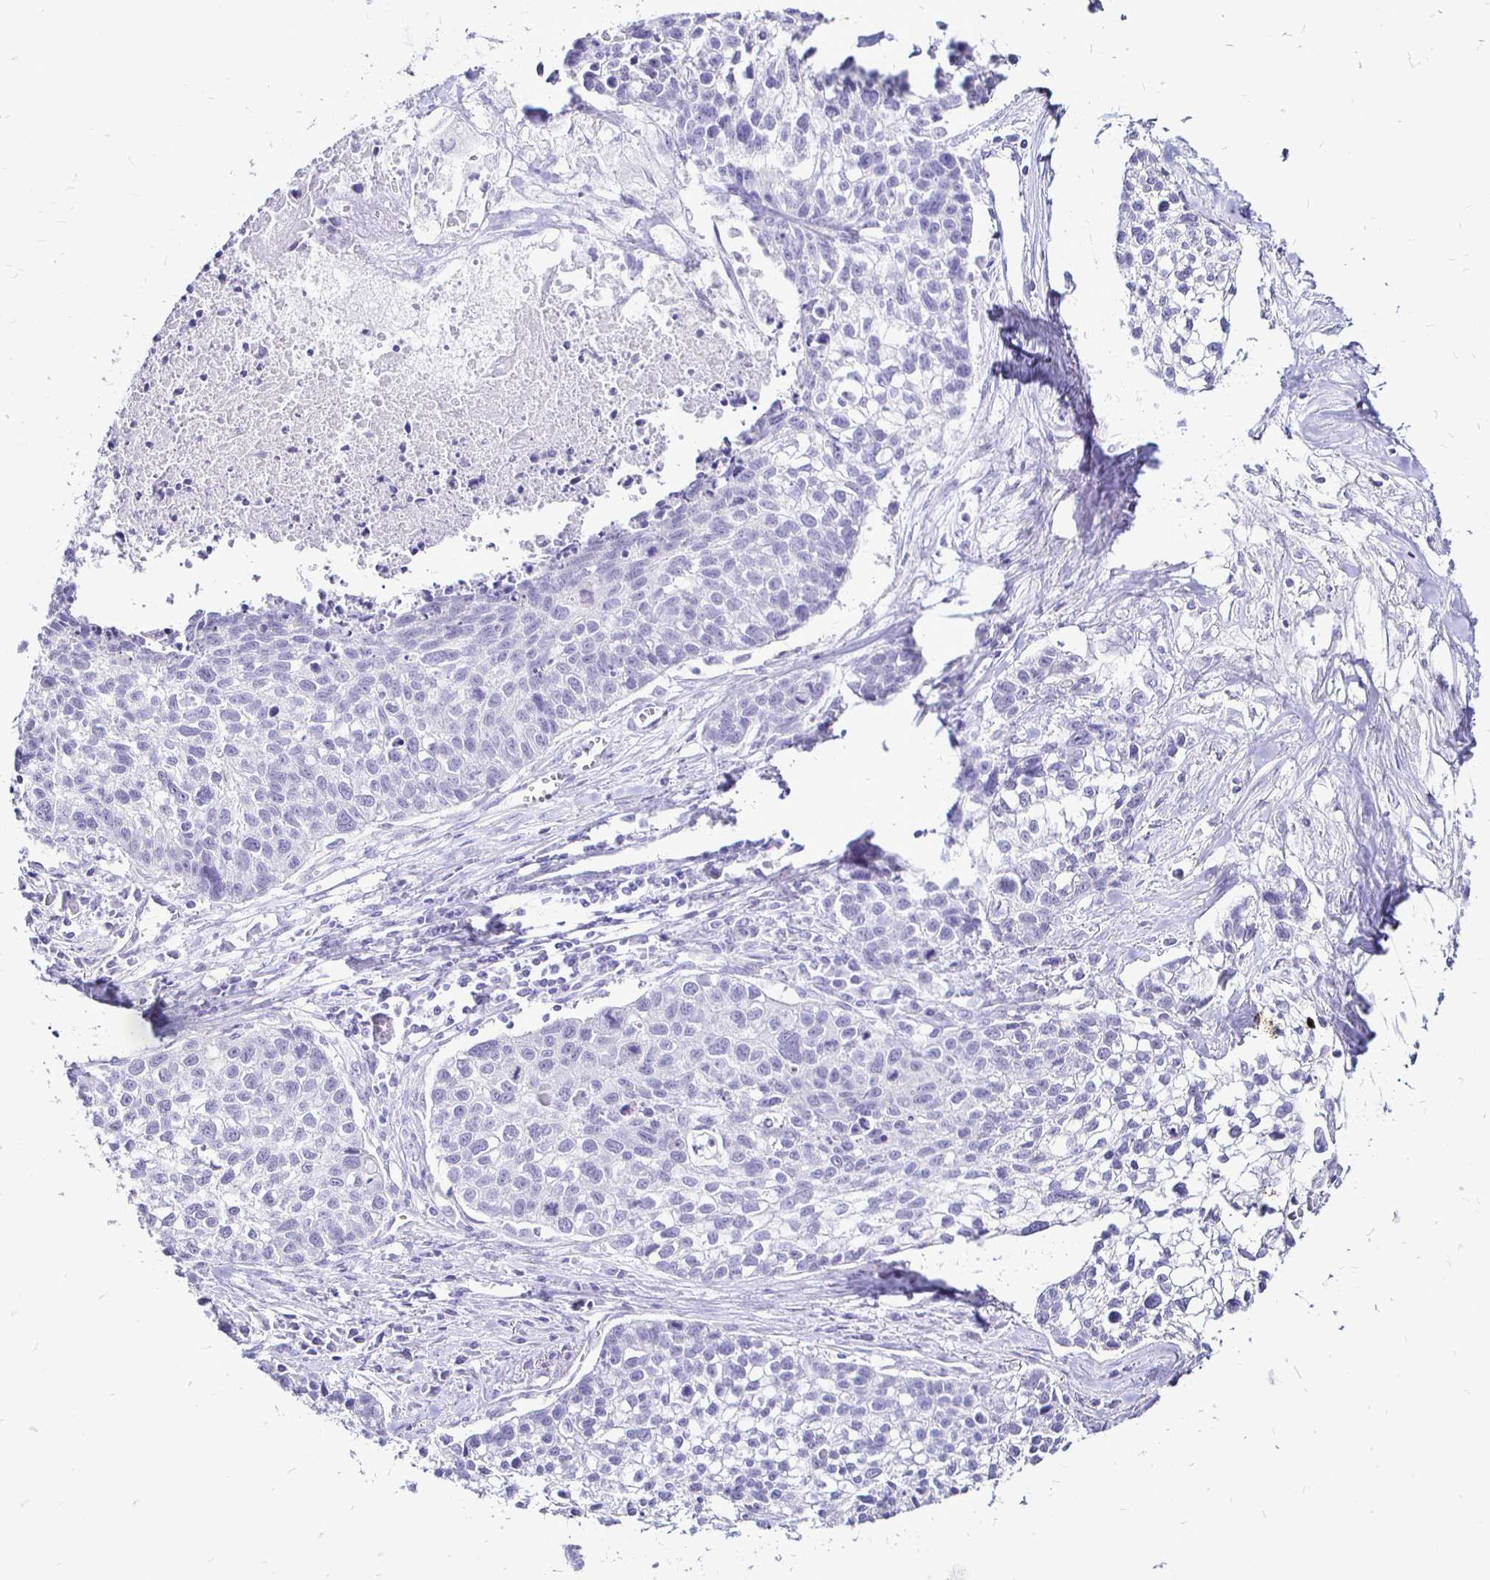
{"staining": {"intensity": "negative", "quantity": "none", "location": "none"}, "tissue": "lung cancer", "cell_type": "Tumor cells", "image_type": "cancer", "snomed": [{"axis": "morphology", "description": "Squamous cell carcinoma, NOS"}, {"axis": "topography", "description": "Lung"}], "caption": "Squamous cell carcinoma (lung) was stained to show a protein in brown. There is no significant positivity in tumor cells.", "gene": "IRGC", "patient": {"sex": "male", "age": 74}}